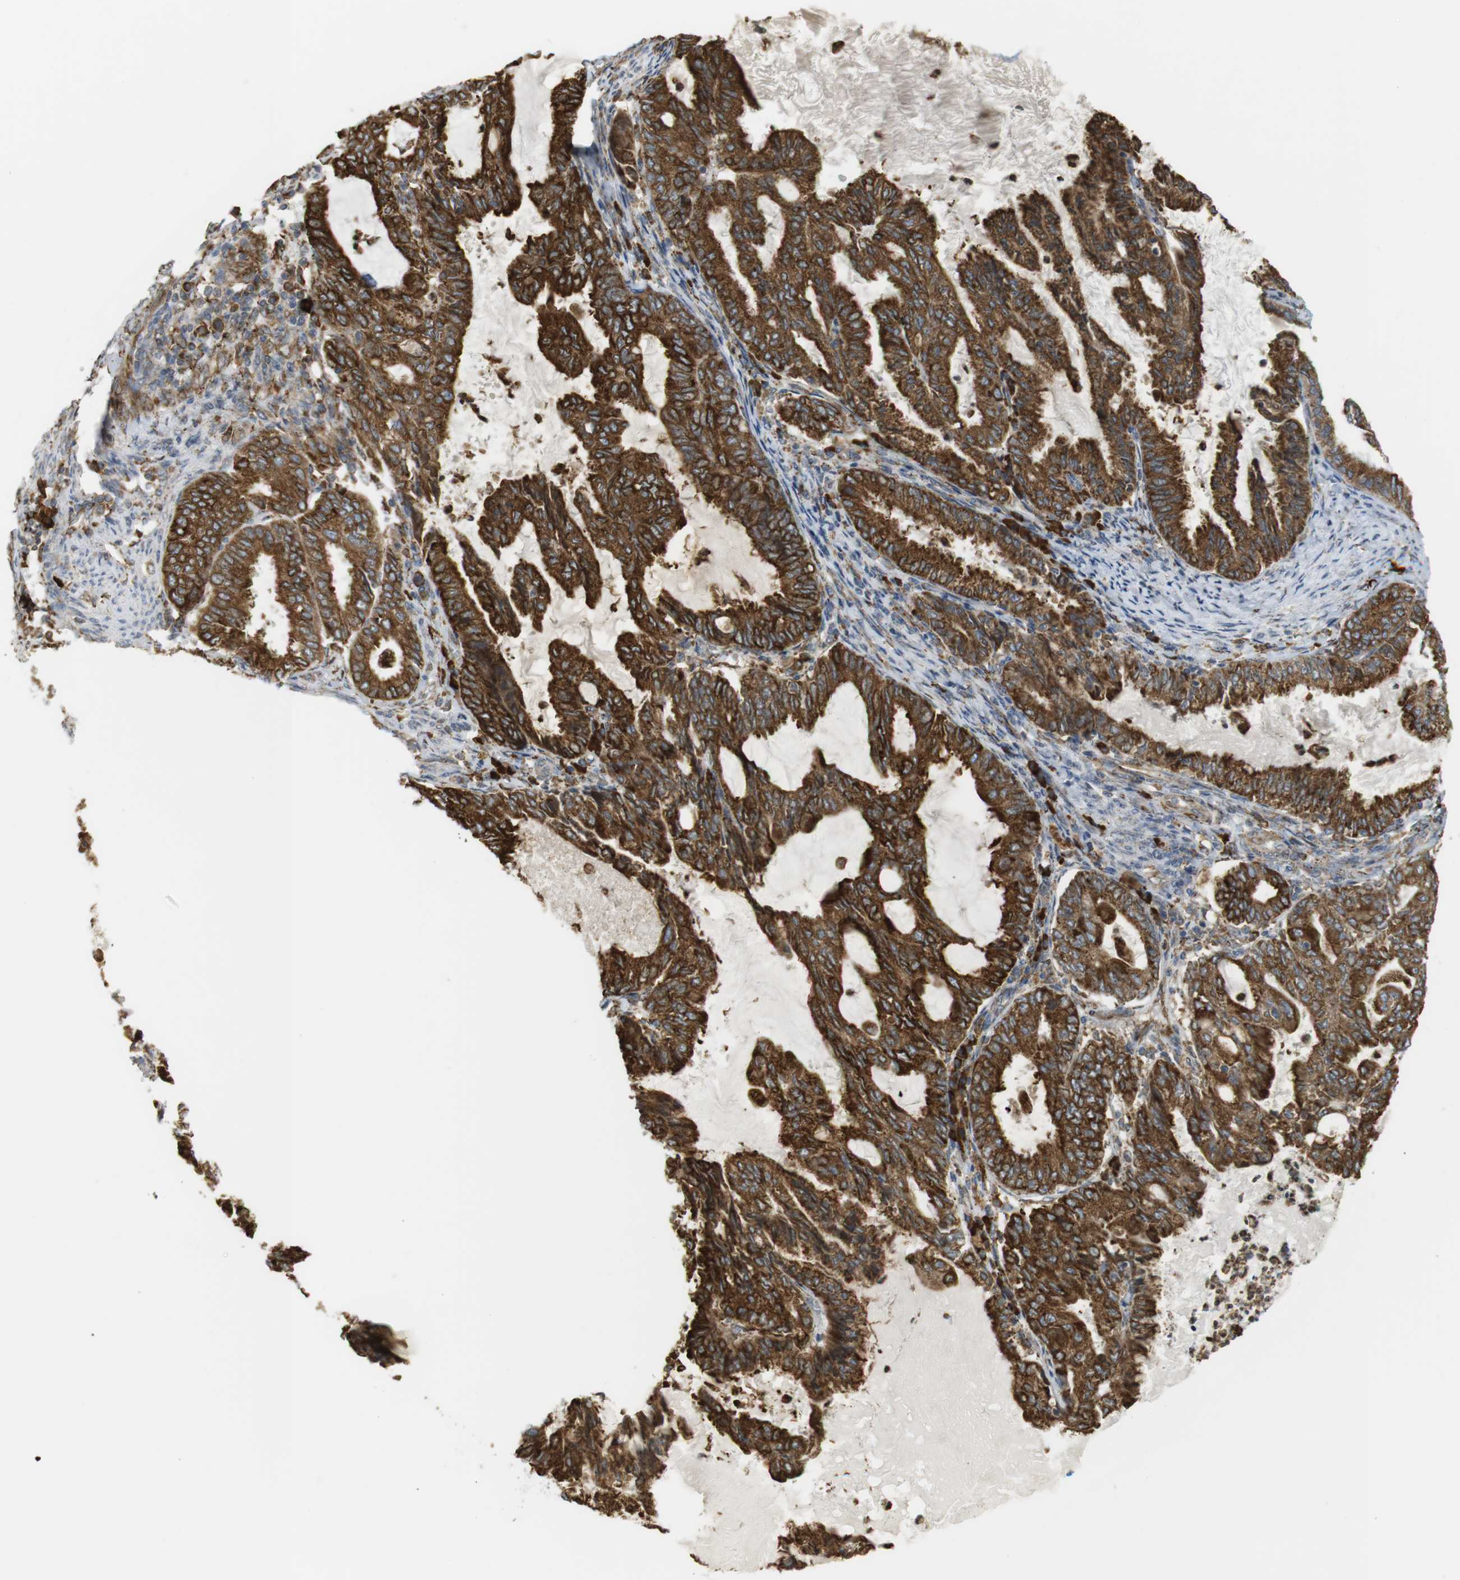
{"staining": {"intensity": "strong", "quantity": ">75%", "location": "cytoplasmic/membranous"}, "tissue": "endometrial cancer", "cell_type": "Tumor cells", "image_type": "cancer", "snomed": [{"axis": "morphology", "description": "Adenocarcinoma, NOS"}, {"axis": "topography", "description": "Endometrium"}], "caption": "This is a histology image of IHC staining of endometrial cancer (adenocarcinoma), which shows strong positivity in the cytoplasmic/membranous of tumor cells.", "gene": "MBOAT2", "patient": {"sex": "female", "age": 86}}